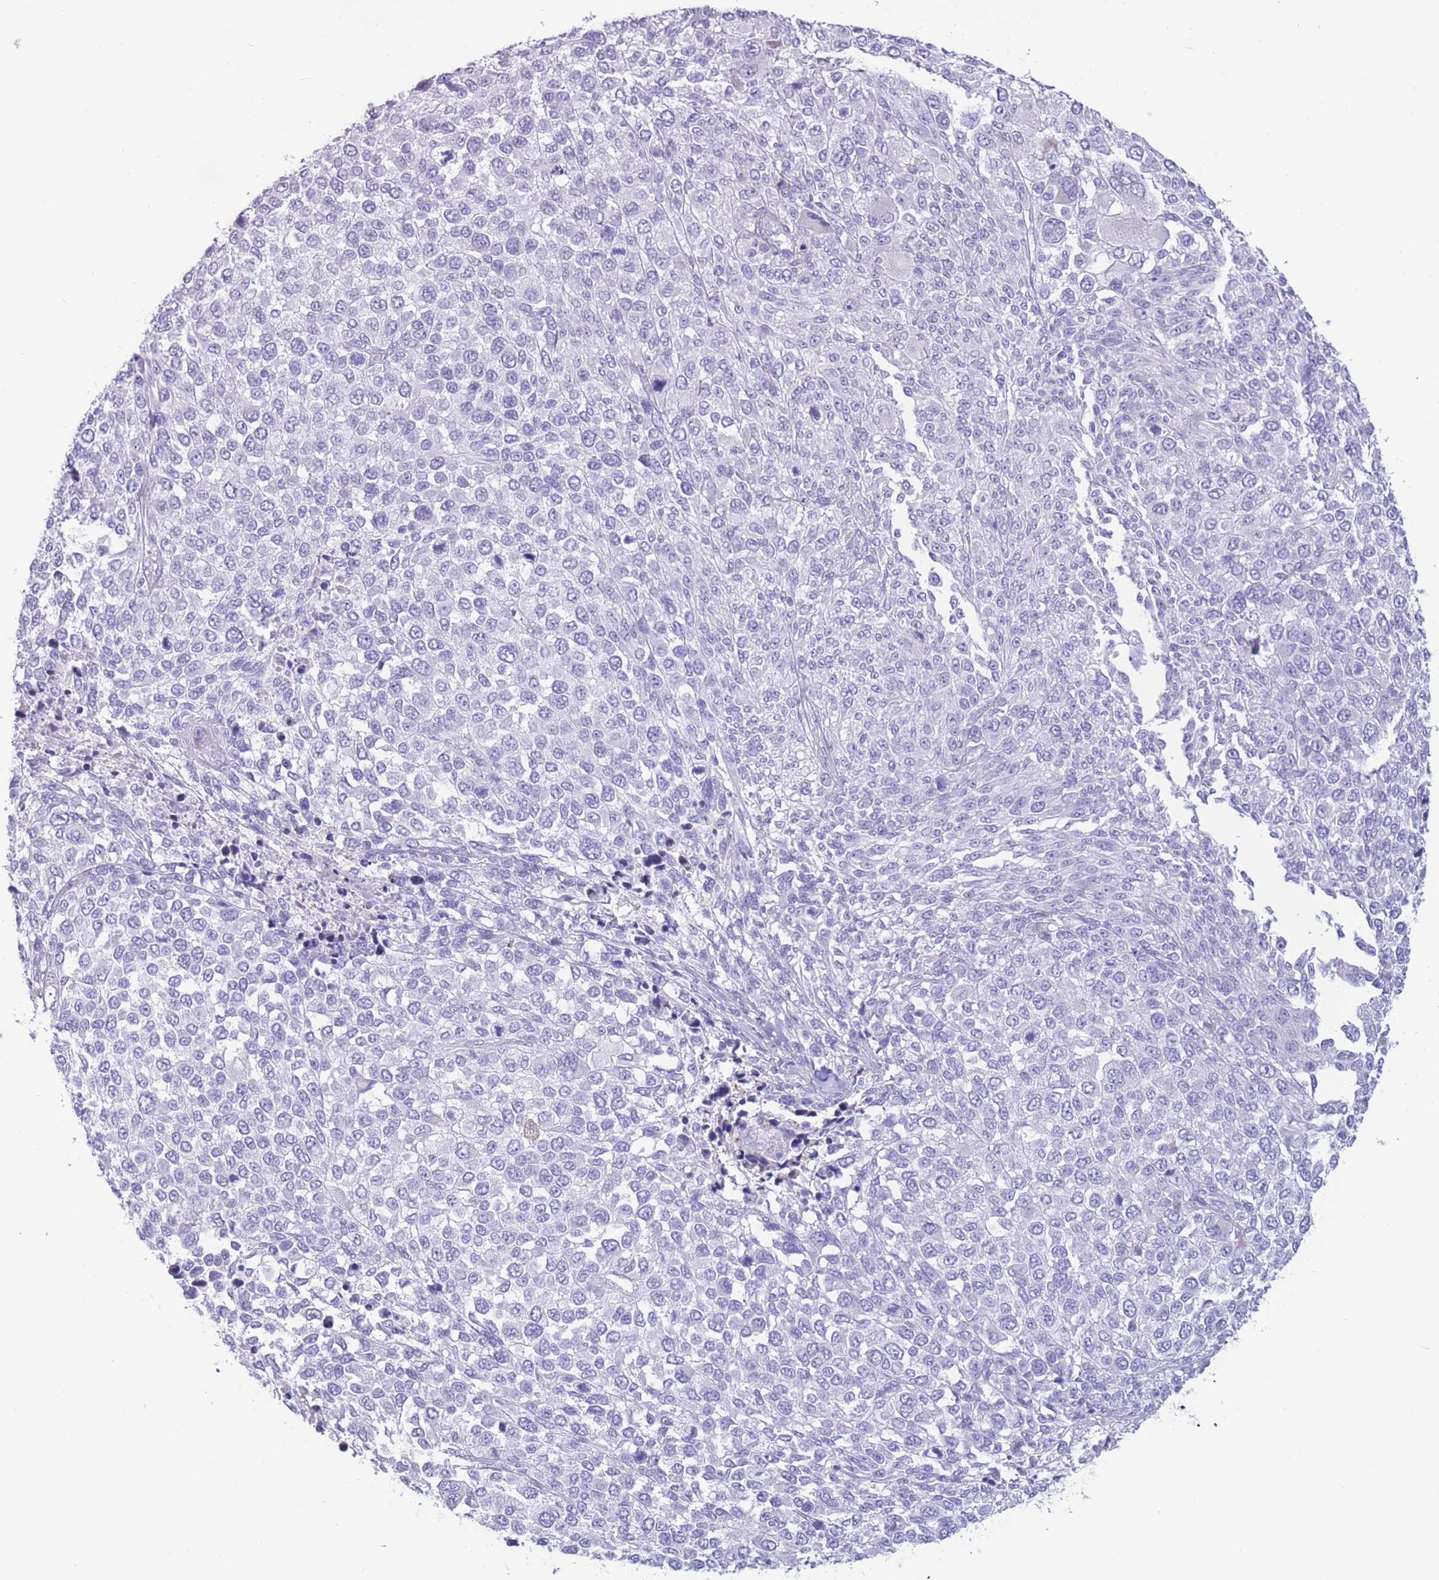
{"staining": {"intensity": "negative", "quantity": "none", "location": "none"}, "tissue": "melanoma", "cell_type": "Tumor cells", "image_type": "cancer", "snomed": [{"axis": "morphology", "description": "Malignant melanoma, NOS"}, {"axis": "topography", "description": "Skin of trunk"}], "caption": "The immunohistochemistry (IHC) photomicrograph has no significant positivity in tumor cells of malignant melanoma tissue.", "gene": "COL27A1", "patient": {"sex": "male", "age": 71}}